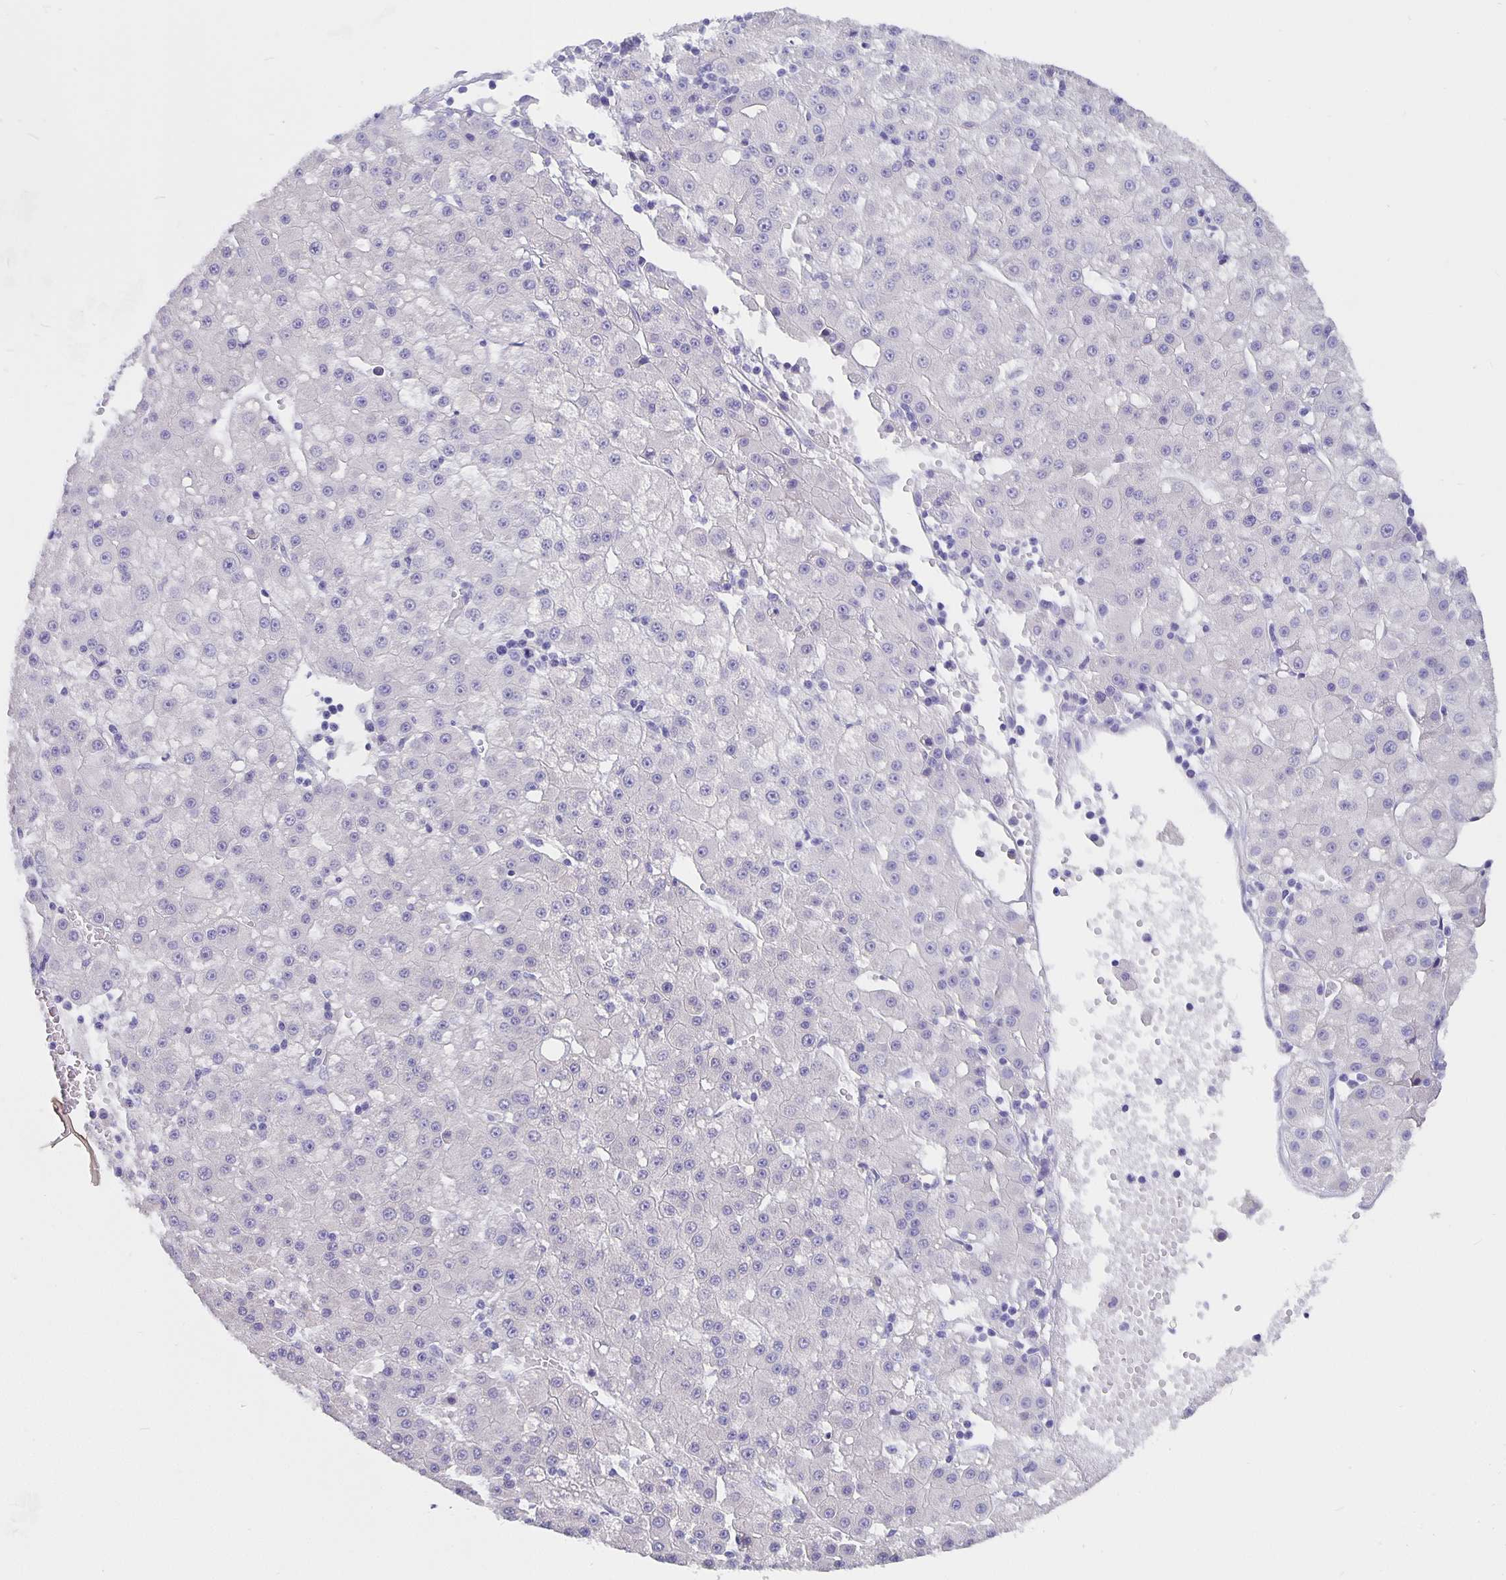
{"staining": {"intensity": "negative", "quantity": "none", "location": "none"}, "tissue": "liver cancer", "cell_type": "Tumor cells", "image_type": "cancer", "snomed": [{"axis": "morphology", "description": "Carcinoma, Hepatocellular, NOS"}, {"axis": "topography", "description": "Liver"}], "caption": "The immunohistochemistry histopathology image has no significant staining in tumor cells of liver cancer (hepatocellular carcinoma) tissue.", "gene": "CFAP74", "patient": {"sex": "male", "age": 76}}